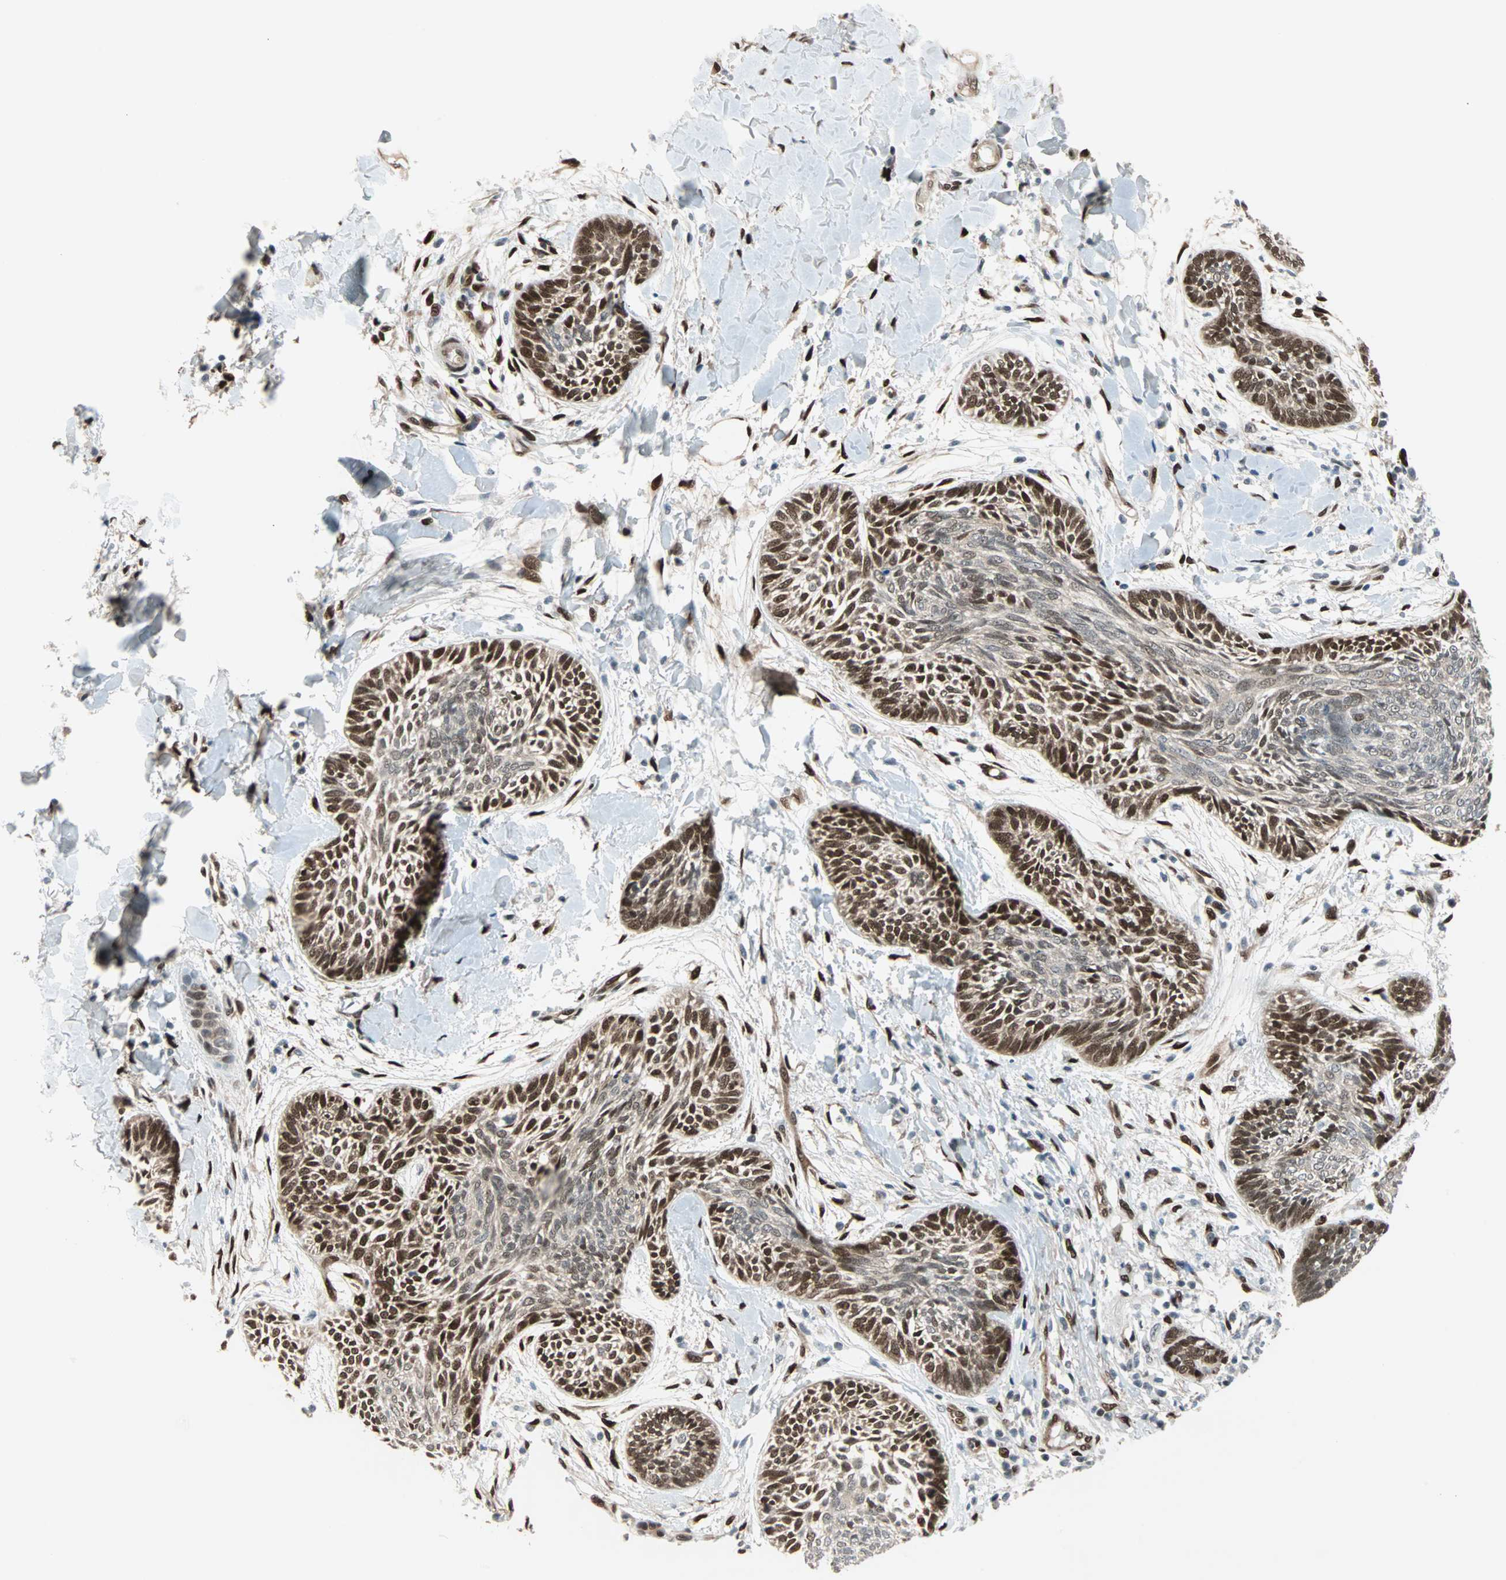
{"staining": {"intensity": "strong", "quantity": ">75%", "location": "cytoplasmic/membranous,nuclear"}, "tissue": "skin cancer", "cell_type": "Tumor cells", "image_type": "cancer", "snomed": [{"axis": "morphology", "description": "Papilloma, NOS"}, {"axis": "morphology", "description": "Basal cell carcinoma"}, {"axis": "topography", "description": "Skin"}], "caption": "High-magnification brightfield microscopy of skin cancer (basal cell carcinoma) stained with DAB (brown) and counterstained with hematoxylin (blue). tumor cells exhibit strong cytoplasmic/membranous and nuclear expression is identified in about>75% of cells.", "gene": "WWTR1", "patient": {"sex": "male", "age": 87}}